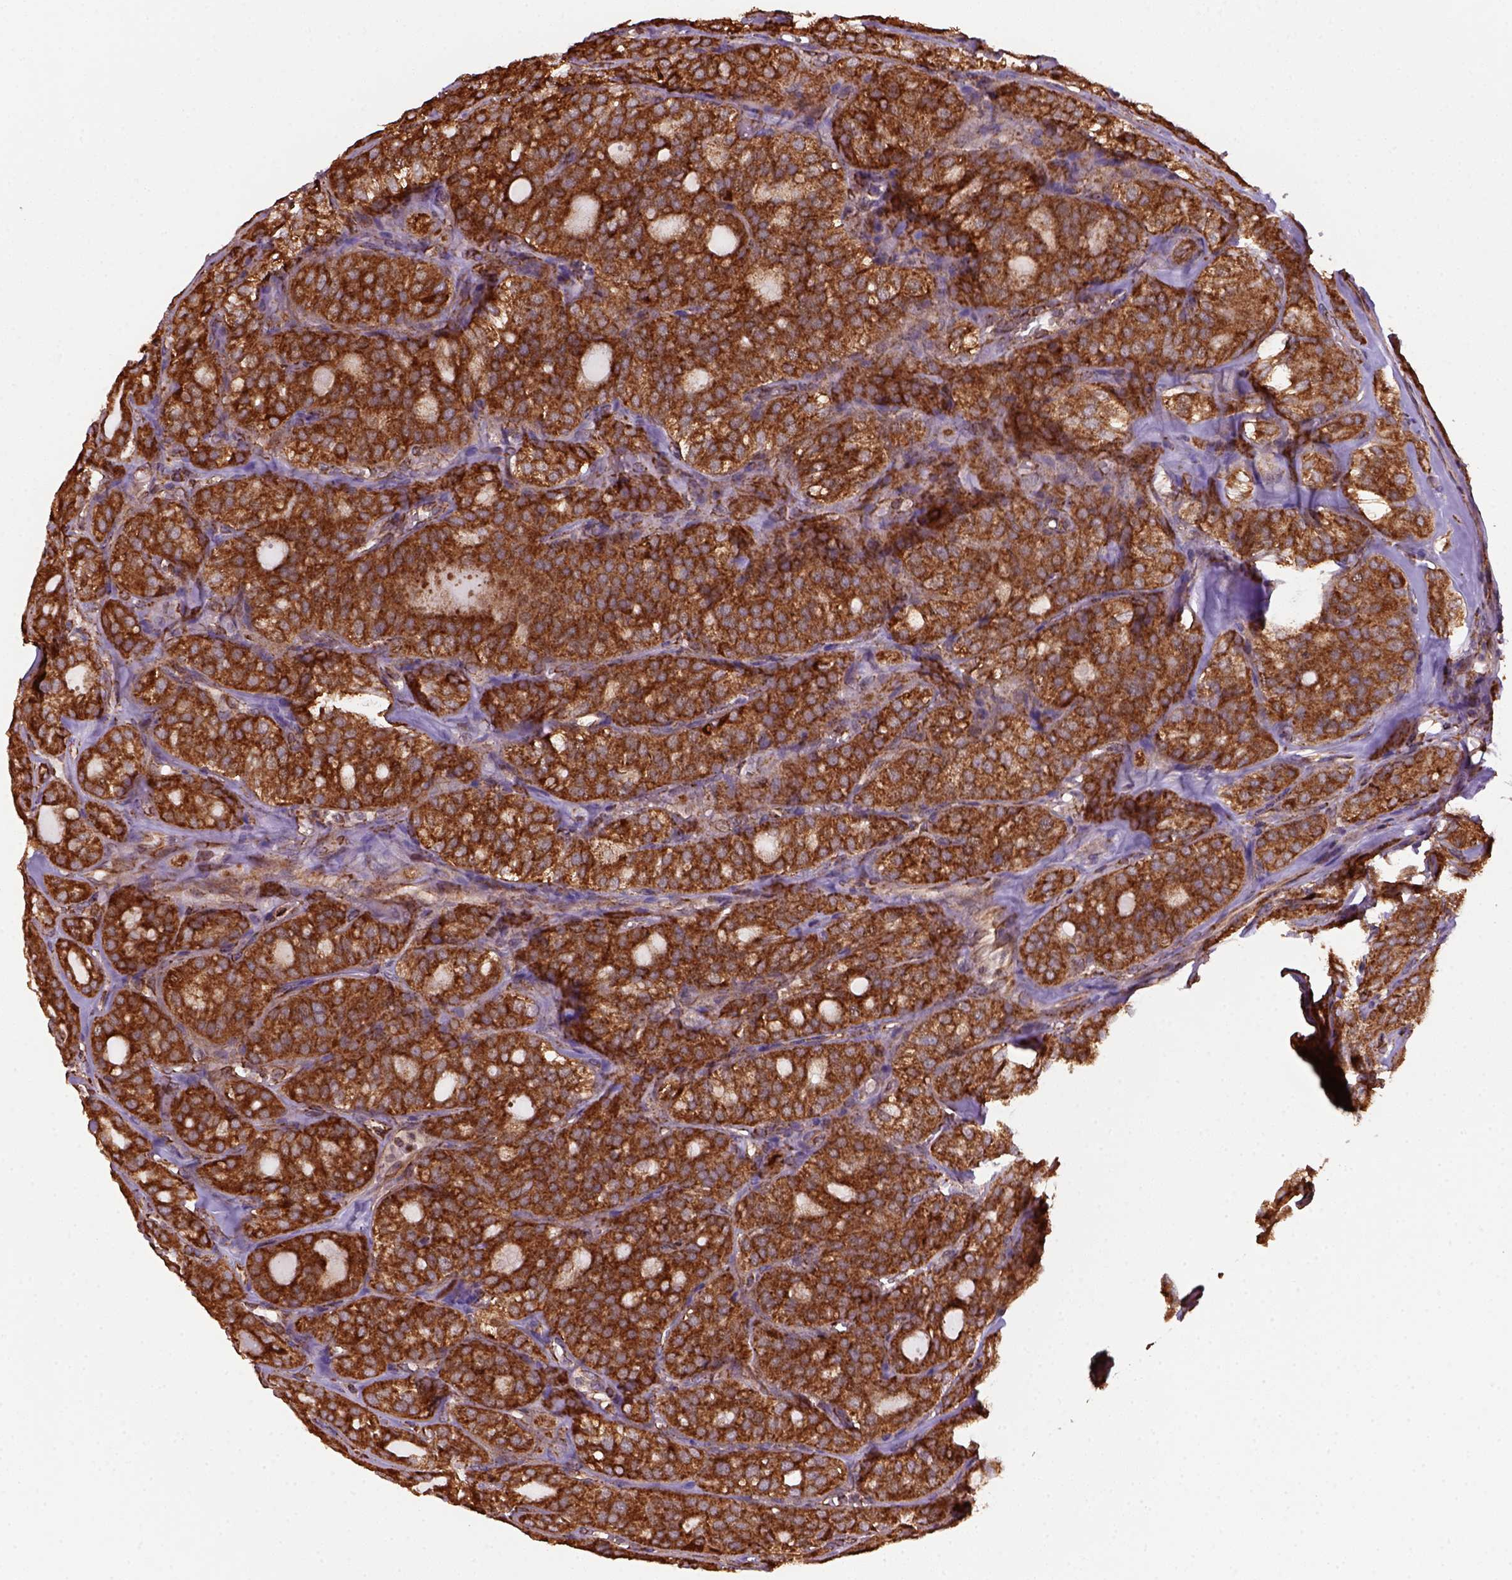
{"staining": {"intensity": "strong", "quantity": ">75%", "location": "cytoplasmic/membranous"}, "tissue": "thyroid cancer", "cell_type": "Tumor cells", "image_type": "cancer", "snomed": [{"axis": "morphology", "description": "Follicular adenoma carcinoma, NOS"}, {"axis": "topography", "description": "Thyroid gland"}], "caption": "There is high levels of strong cytoplasmic/membranous positivity in tumor cells of thyroid cancer (follicular adenoma carcinoma), as demonstrated by immunohistochemical staining (brown color).", "gene": "MAPK8IP3", "patient": {"sex": "male", "age": 75}}